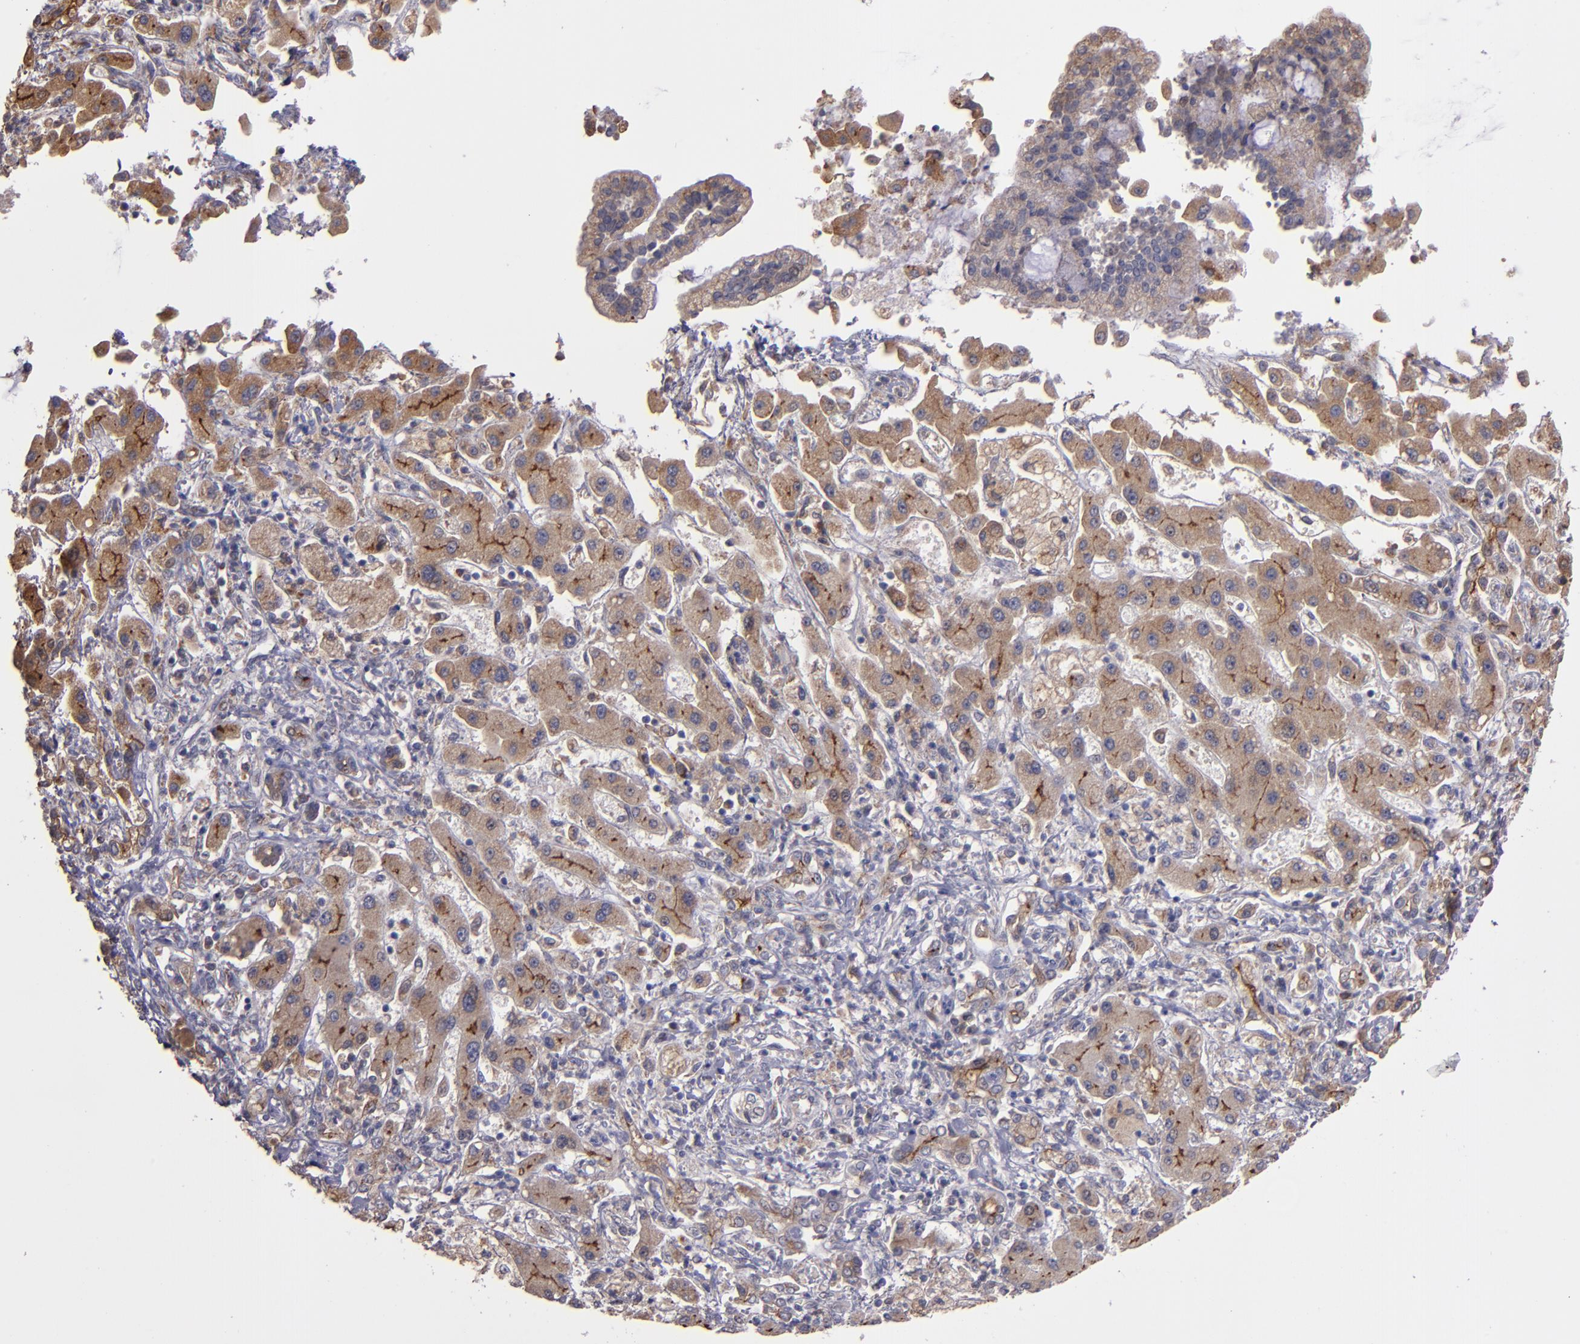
{"staining": {"intensity": "moderate", "quantity": ">75%", "location": "cytoplasmic/membranous"}, "tissue": "liver cancer", "cell_type": "Tumor cells", "image_type": "cancer", "snomed": [{"axis": "morphology", "description": "Cholangiocarcinoma"}, {"axis": "topography", "description": "Liver"}], "caption": "Protein expression analysis of liver cholangiocarcinoma shows moderate cytoplasmic/membranous positivity in approximately >75% of tumor cells.", "gene": "IFIH1", "patient": {"sex": "male", "age": 50}}